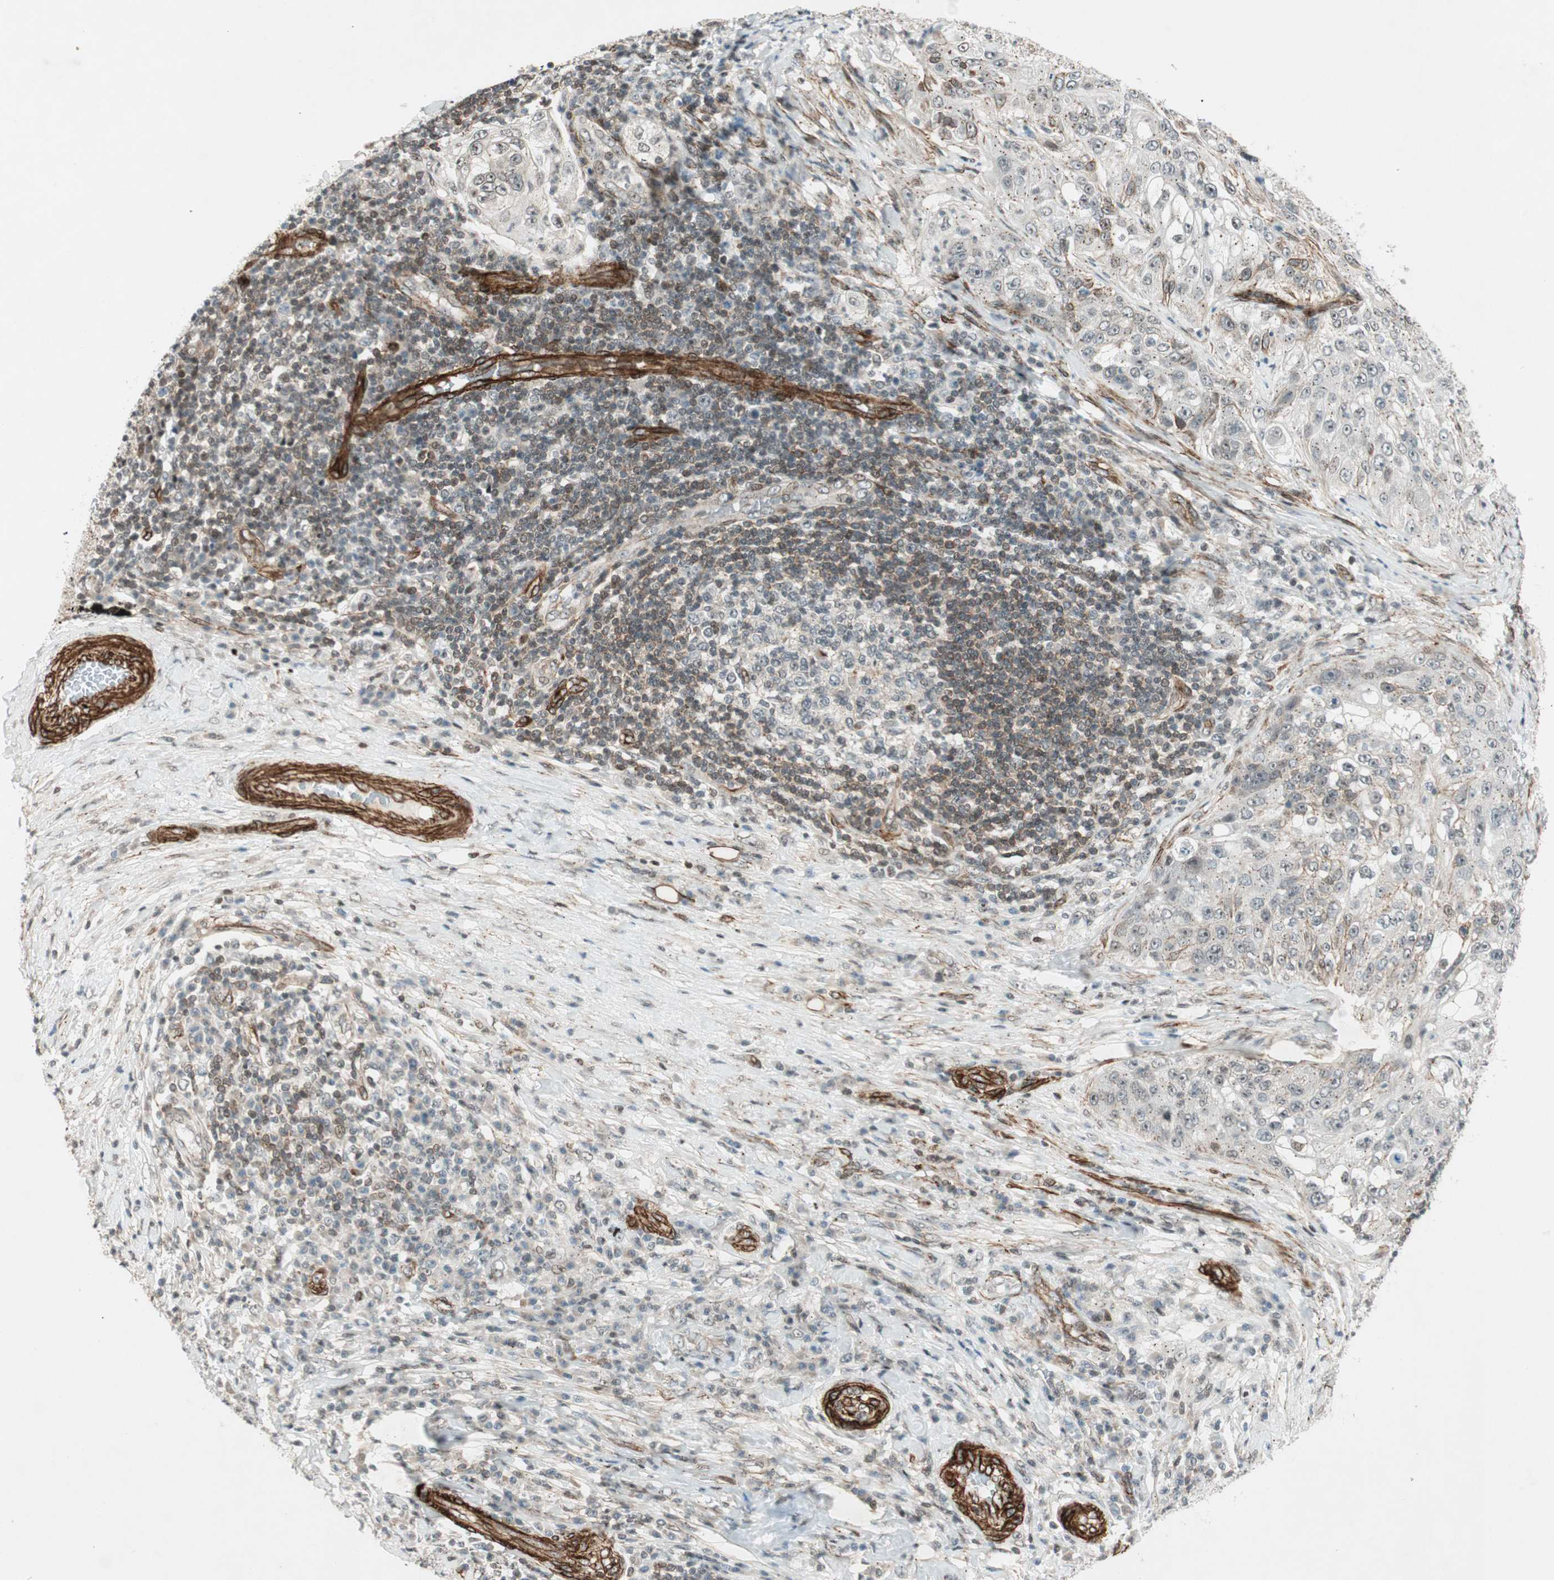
{"staining": {"intensity": "moderate", "quantity": "<25%", "location": "cytoplasmic/membranous"}, "tissue": "lung cancer", "cell_type": "Tumor cells", "image_type": "cancer", "snomed": [{"axis": "morphology", "description": "Inflammation, NOS"}, {"axis": "morphology", "description": "Squamous cell carcinoma, NOS"}, {"axis": "topography", "description": "Lymph node"}, {"axis": "topography", "description": "Soft tissue"}, {"axis": "topography", "description": "Lung"}], "caption": "This image exhibits squamous cell carcinoma (lung) stained with immunohistochemistry (IHC) to label a protein in brown. The cytoplasmic/membranous of tumor cells show moderate positivity for the protein. Nuclei are counter-stained blue.", "gene": "CDK19", "patient": {"sex": "male", "age": 66}}